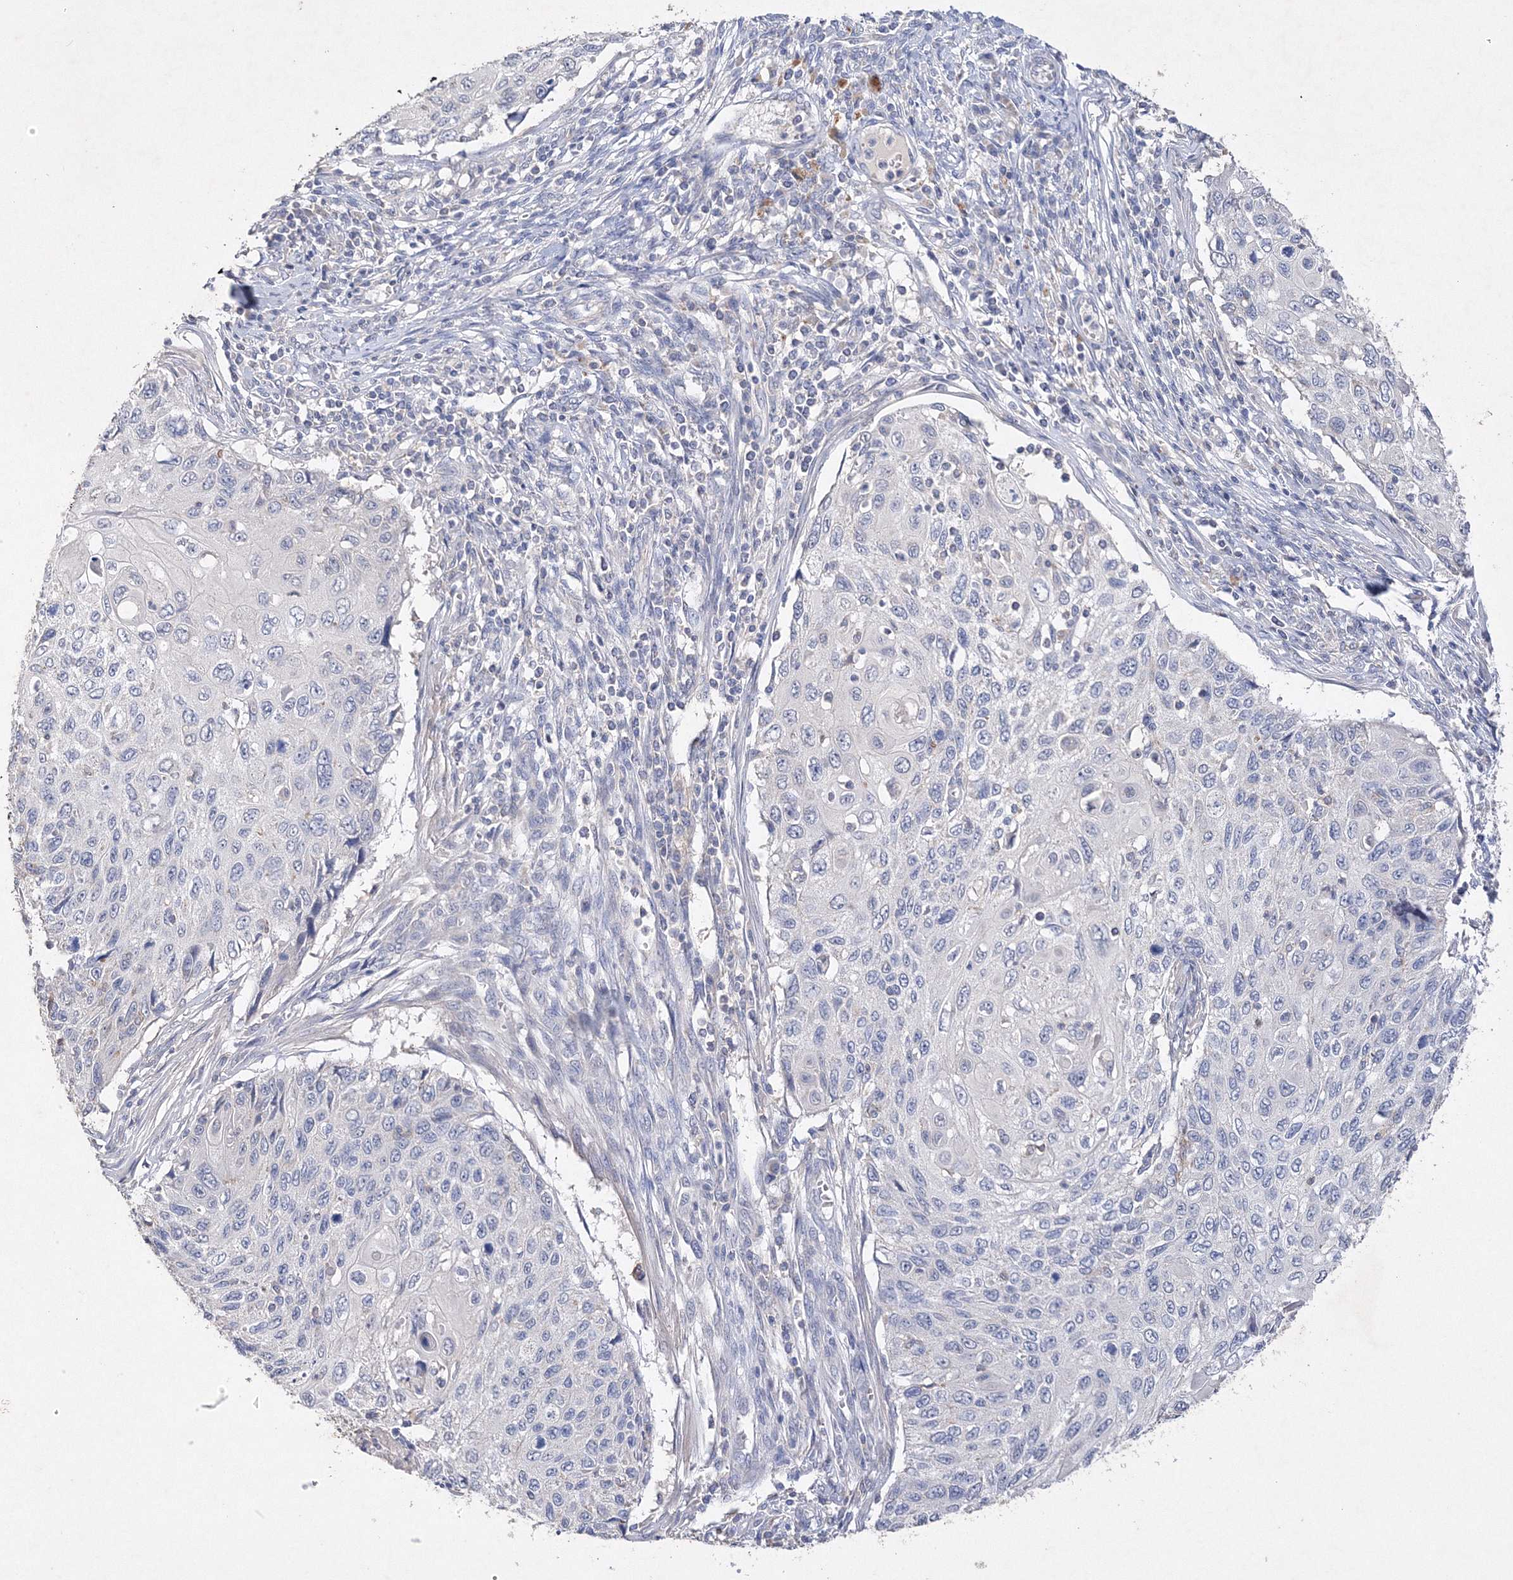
{"staining": {"intensity": "negative", "quantity": "none", "location": "none"}, "tissue": "cervical cancer", "cell_type": "Tumor cells", "image_type": "cancer", "snomed": [{"axis": "morphology", "description": "Squamous cell carcinoma, NOS"}, {"axis": "topography", "description": "Cervix"}], "caption": "DAB immunohistochemical staining of human cervical cancer (squamous cell carcinoma) demonstrates no significant staining in tumor cells.", "gene": "GLS", "patient": {"sex": "female", "age": 70}}